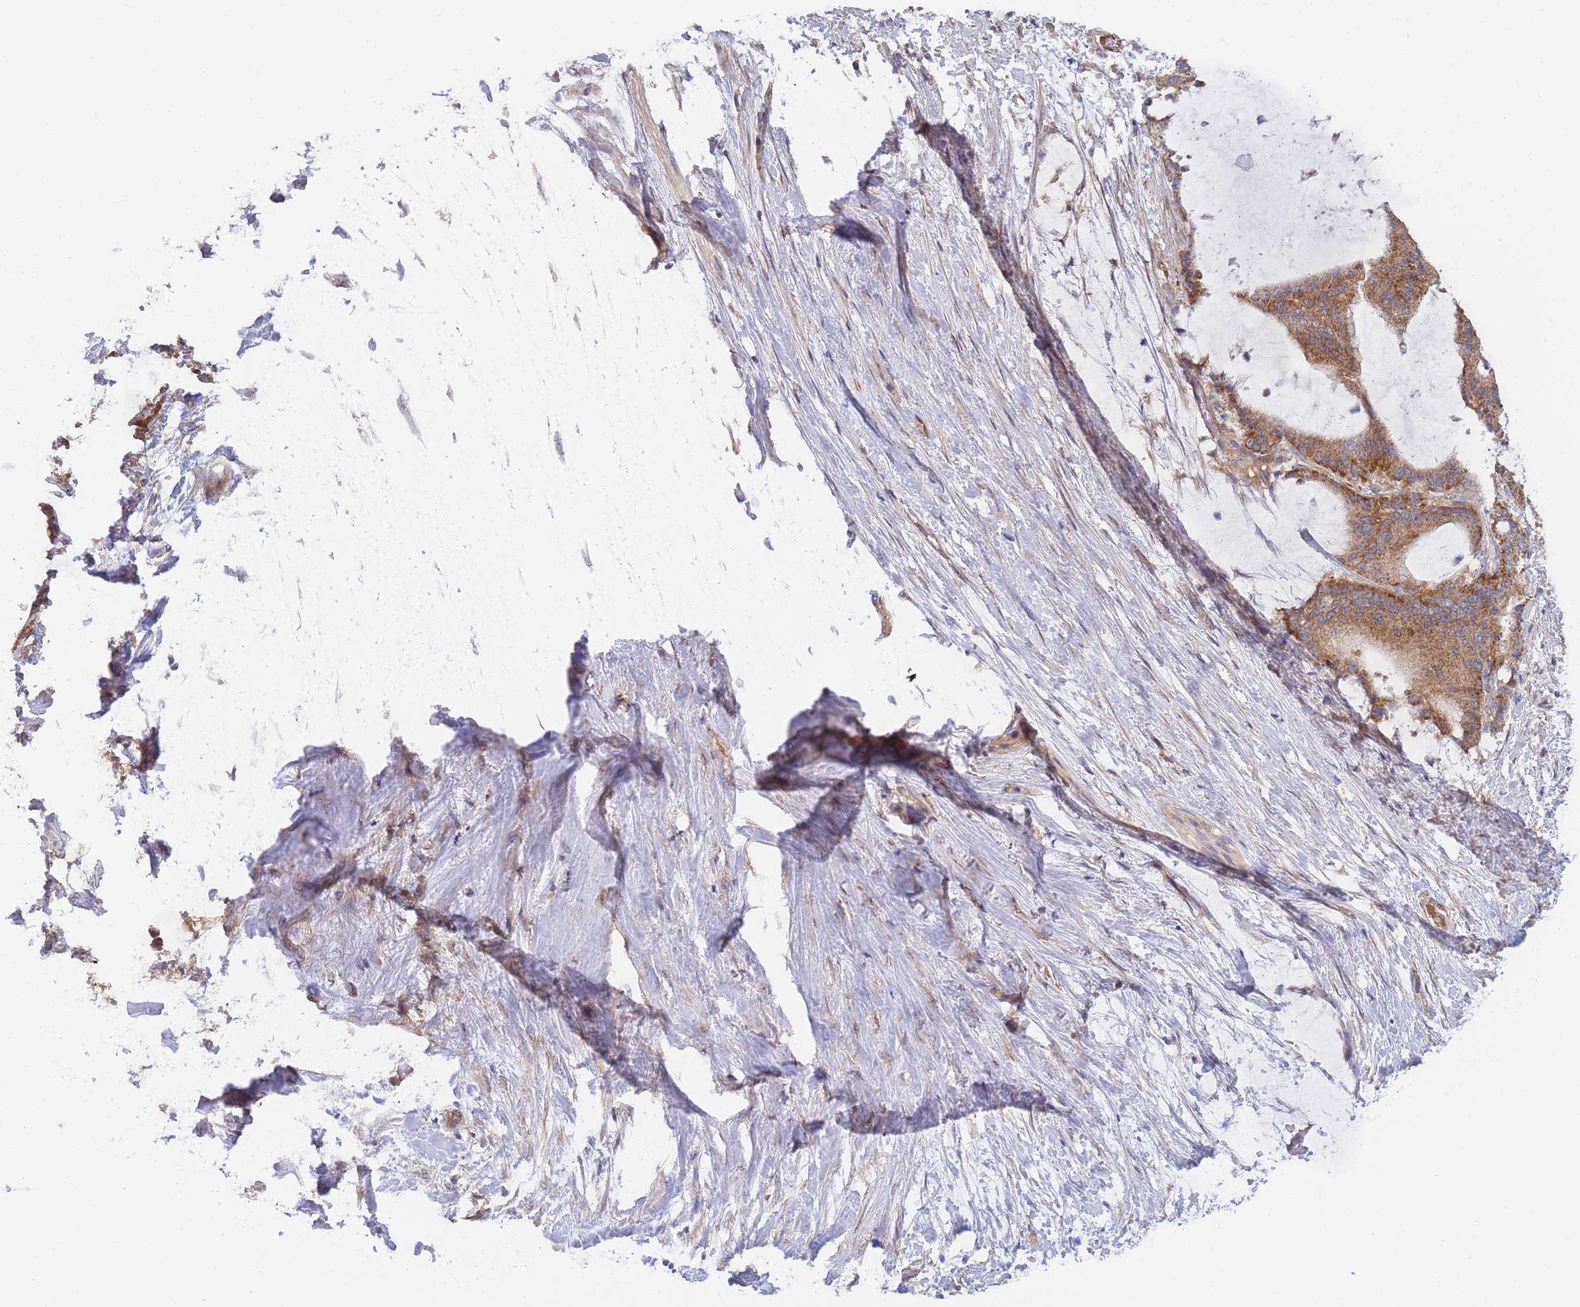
{"staining": {"intensity": "moderate", "quantity": ">75%", "location": "cytoplasmic/membranous"}, "tissue": "liver cancer", "cell_type": "Tumor cells", "image_type": "cancer", "snomed": [{"axis": "morphology", "description": "Normal tissue, NOS"}, {"axis": "morphology", "description": "Cholangiocarcinoma"}, {"axis": "topography", "description": "Liver"}, {"axis": "topography", "description": "Peripheral nerve tissue"}], "caption": "Human liver cancer (cholangiocarcinoma) stained with a protein marker displays moderate staining in tumor cells.", "gene": "MRPS18B", "patient": {"sex": "female", "age": 73}}